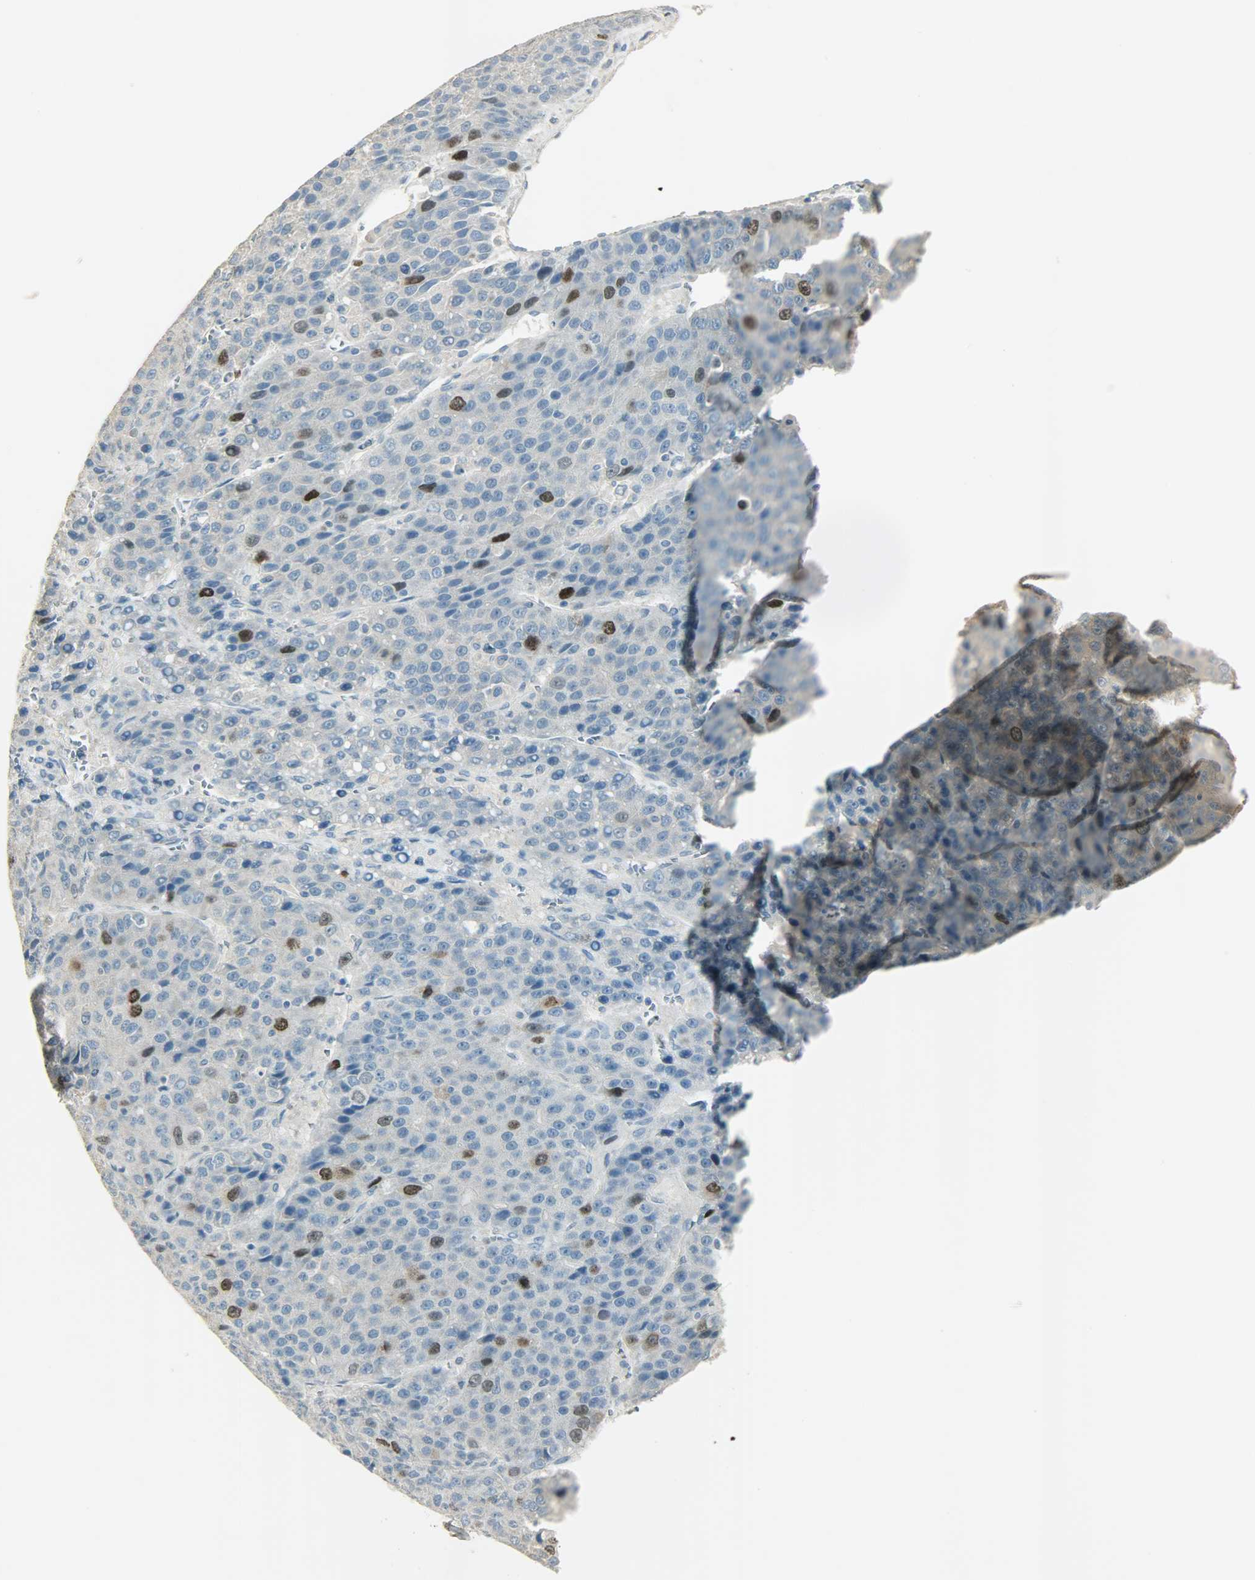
{"staining": {"intensity": "strong", "quantity": "<25%", "location": "cytoplasmic/membranous,nuclear"}, "tissue": "liver cancer", "cell_type": "Tumor cells", "image_type": "cancer", "snomed": [{"axis": "morphology", "description": "Carcinoma, Hepatocellular, NOS"}, {"axis": "topography", "description": "Liver"}], "caption": "Tumor cells show strong cytoplasmic/membranous and nuclear positivity in about <25% of cells in liver hepatocellular carcinoma.", "gene": "TPX2", "patient": {"sex": "female", "age": 53}}